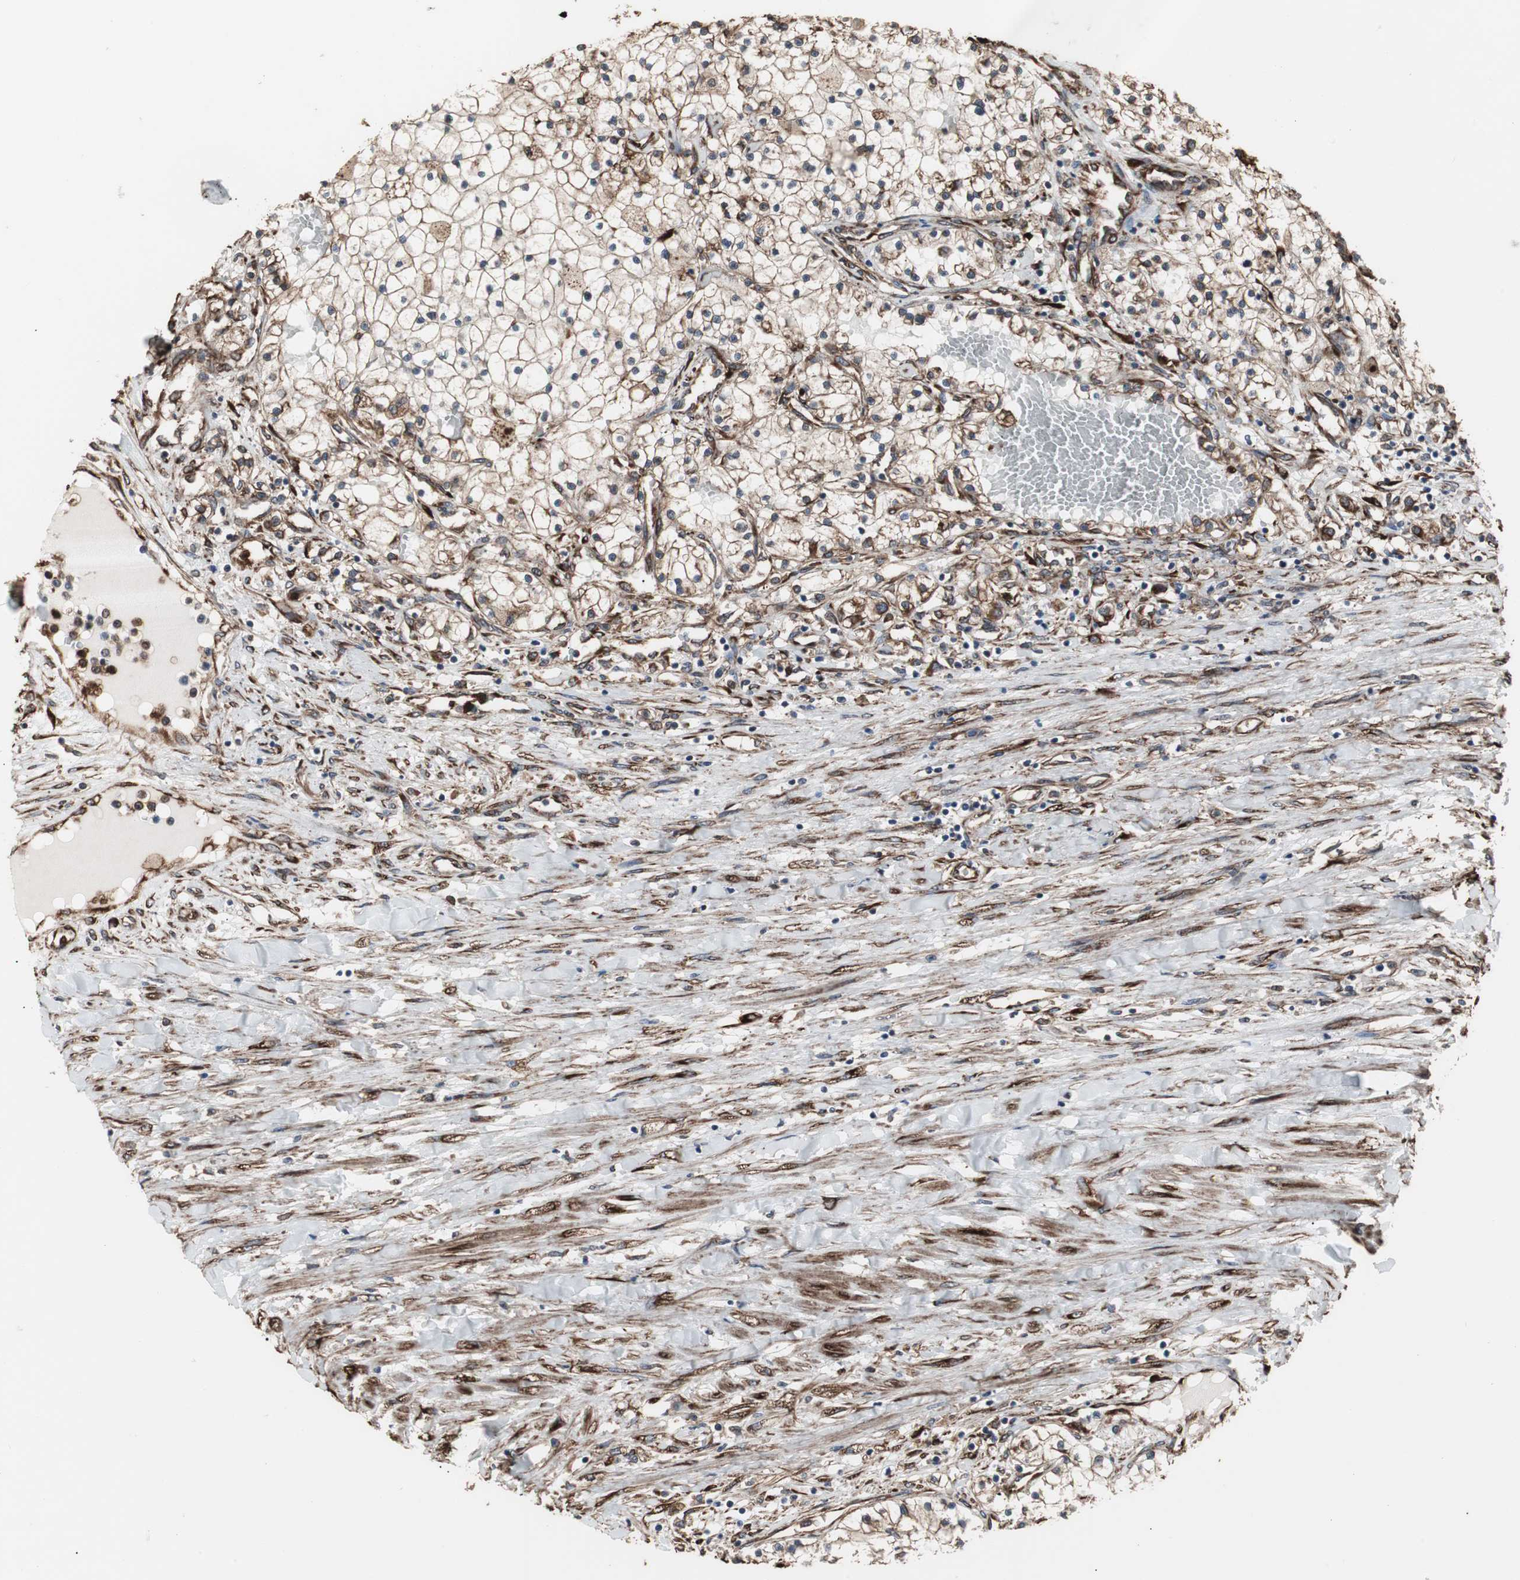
{"staining": {"intensity": "moderate", "quantity": ">75%", "location": "cytoplasmic/membranous"}, "tissue": "renal cancer", "cell_type": "Tumor cells", "image_type": "cancer", "snomed": [{"axis": "morphology", "description": "Adenocarcinoma, NOS"}, {"axis": "topography", "description": "Kidney"}], "caption": "The immunohistochemical stain shows moderate cytoplasmic/membranous expression in tumor cells of adenocarcinoma (renal) tissue.", "gene": "CALU", "patient": {"sex": "male", "age": 68}}